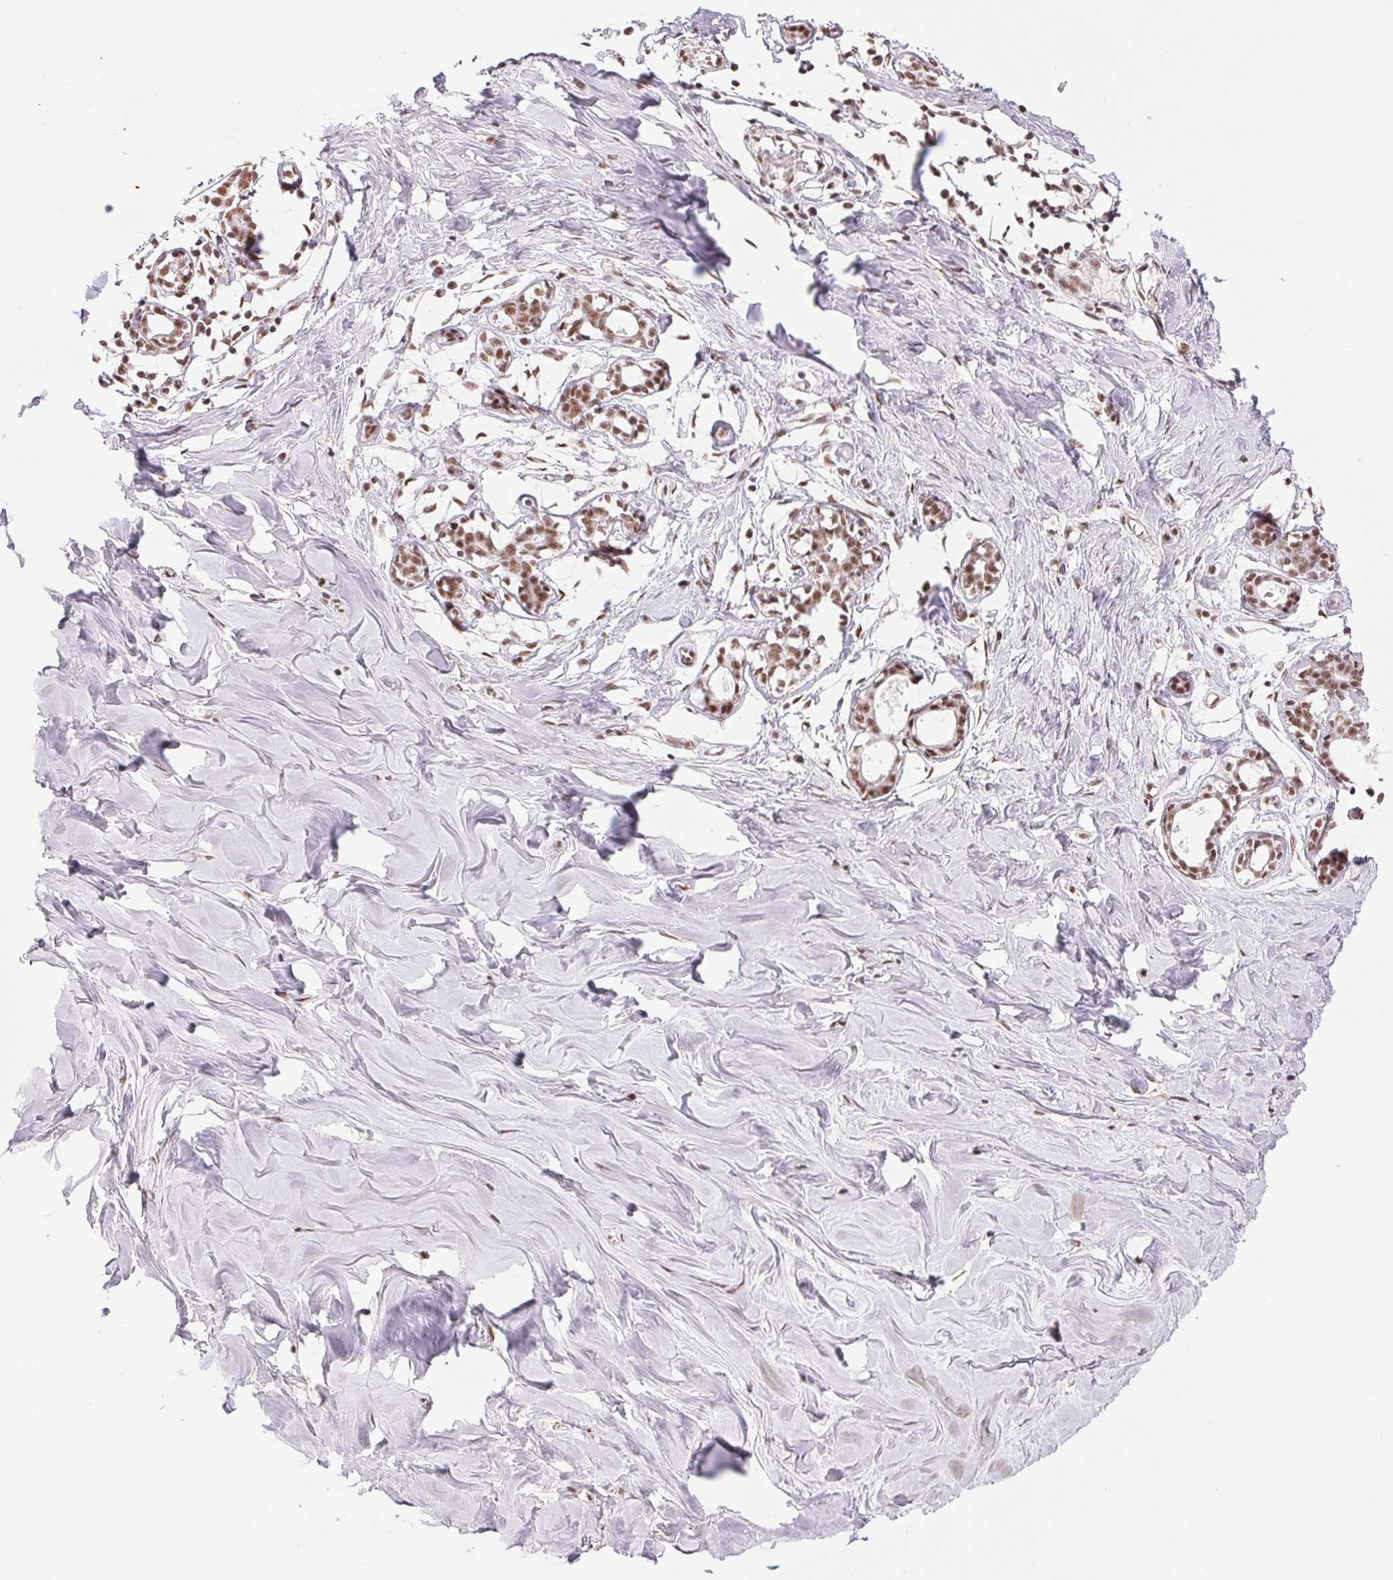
{"staining": {"intensity": "negative", "quantity": "none", "location": "none"}, "tissue": "breast", "cell_type": "Adipocytes", "image_type": "normal", "snomed": [{"axis": "morphology", "description": "Normal tissue, NOS"}, {"axis": "topography", "description": "Breast"}], "caption": "This is a photomicrograph of immunohistochemistry (IHC) staining of unremarkable breast, which shows no expression in adipocytes.", "gene": "SREK1", "patient": {"sex": "female", "age": 27}}